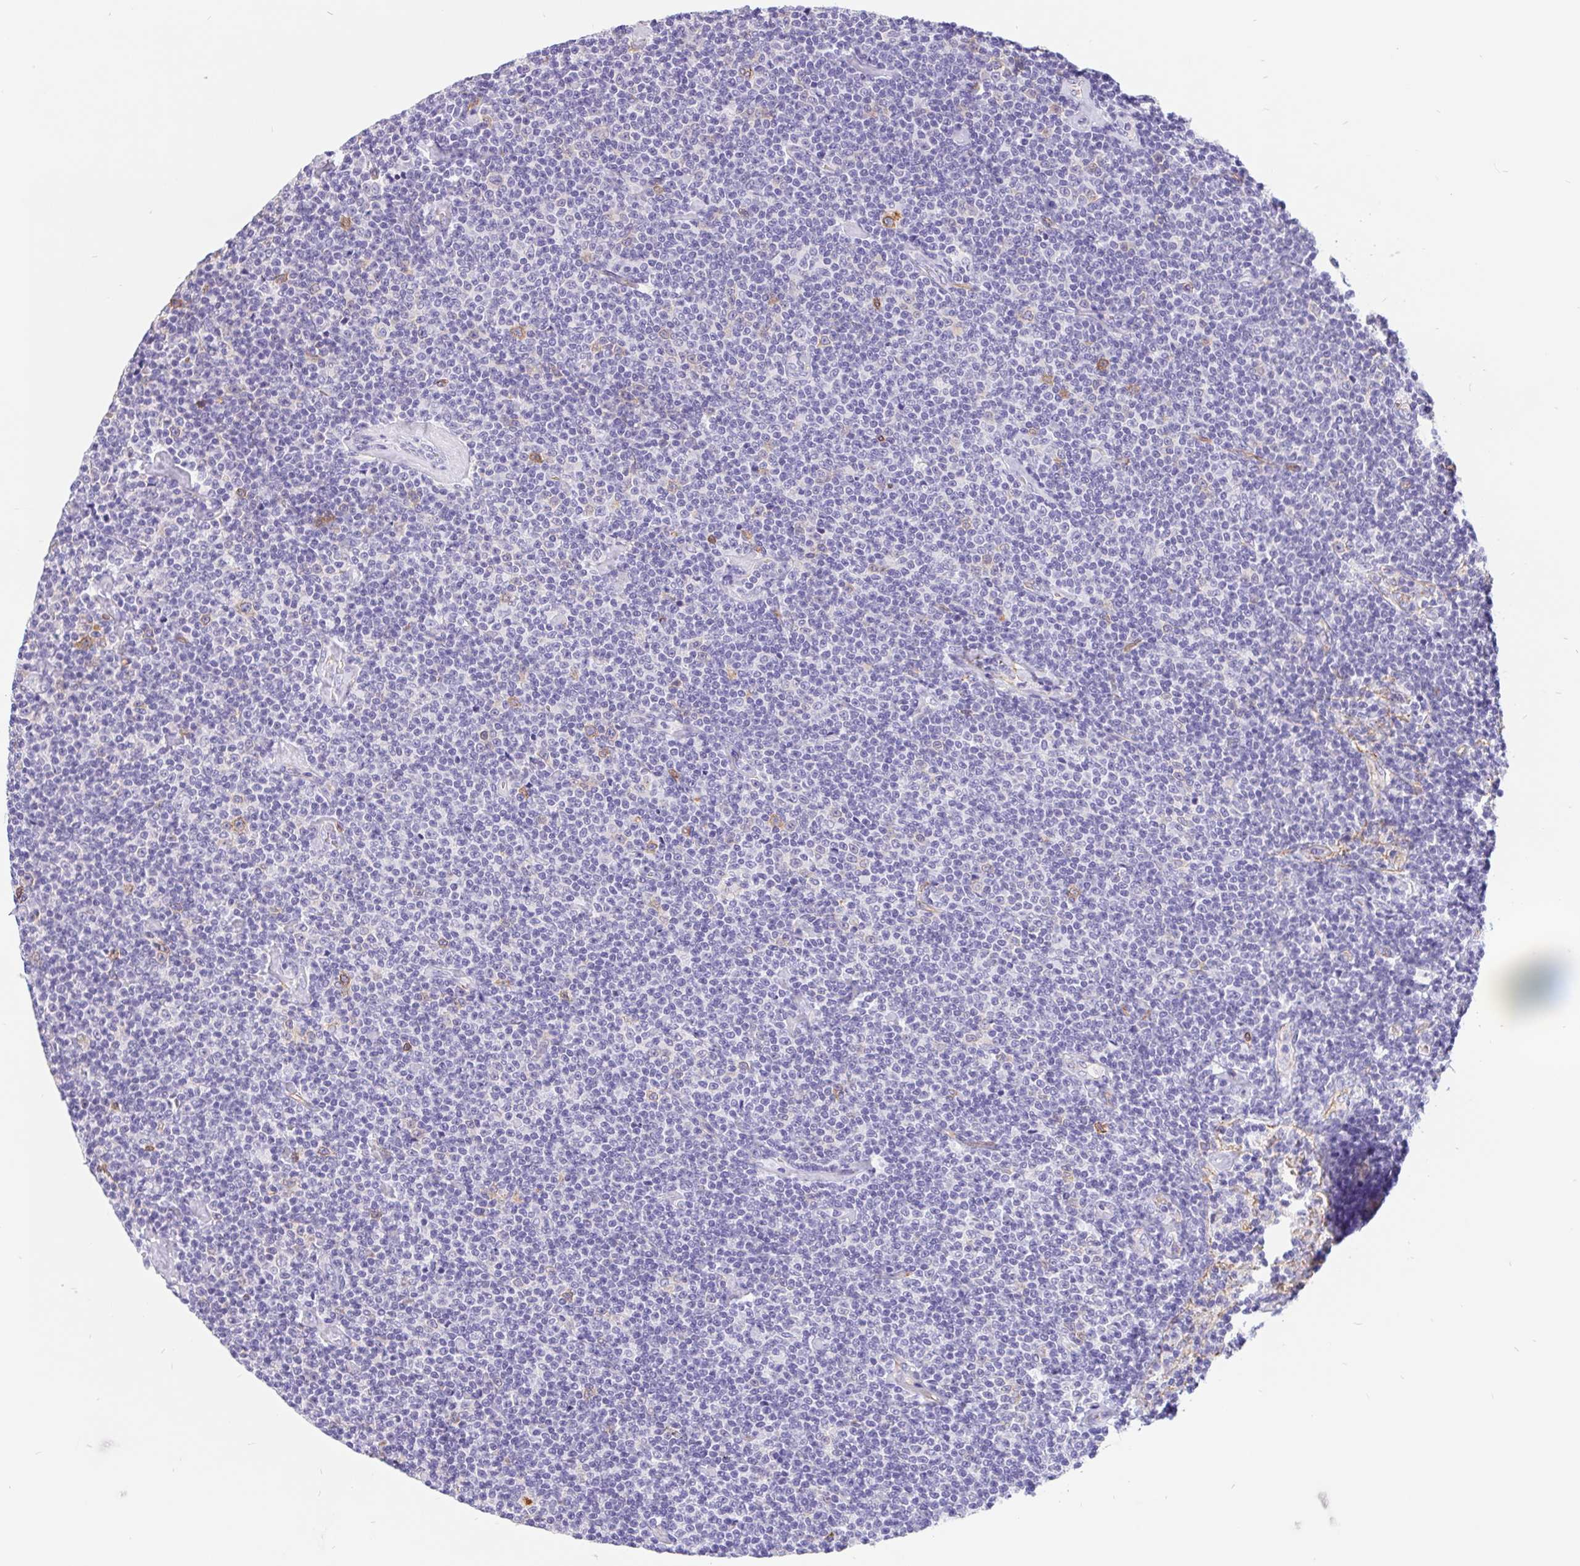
{"staining": {"intensity": "negative", "quantity": "none", "location": "none"}, "tissue": "lymphoma", "cell_type": "Tumor cells", "image_type": "cancer", "snomed": [{"axis": "morphology", "description": "Malignant lymphoma, non-Hodgkin's type, Low grade"}, {"axis": "topography", "description": "Lymph node"}], "caption": "Tumor cells are negative for protein expression in human malignant lymphoma, non-Hodgkin's type (low-grade).", "gene": "LIMCH1", "patient": {"sex": "male", "age": 81}}